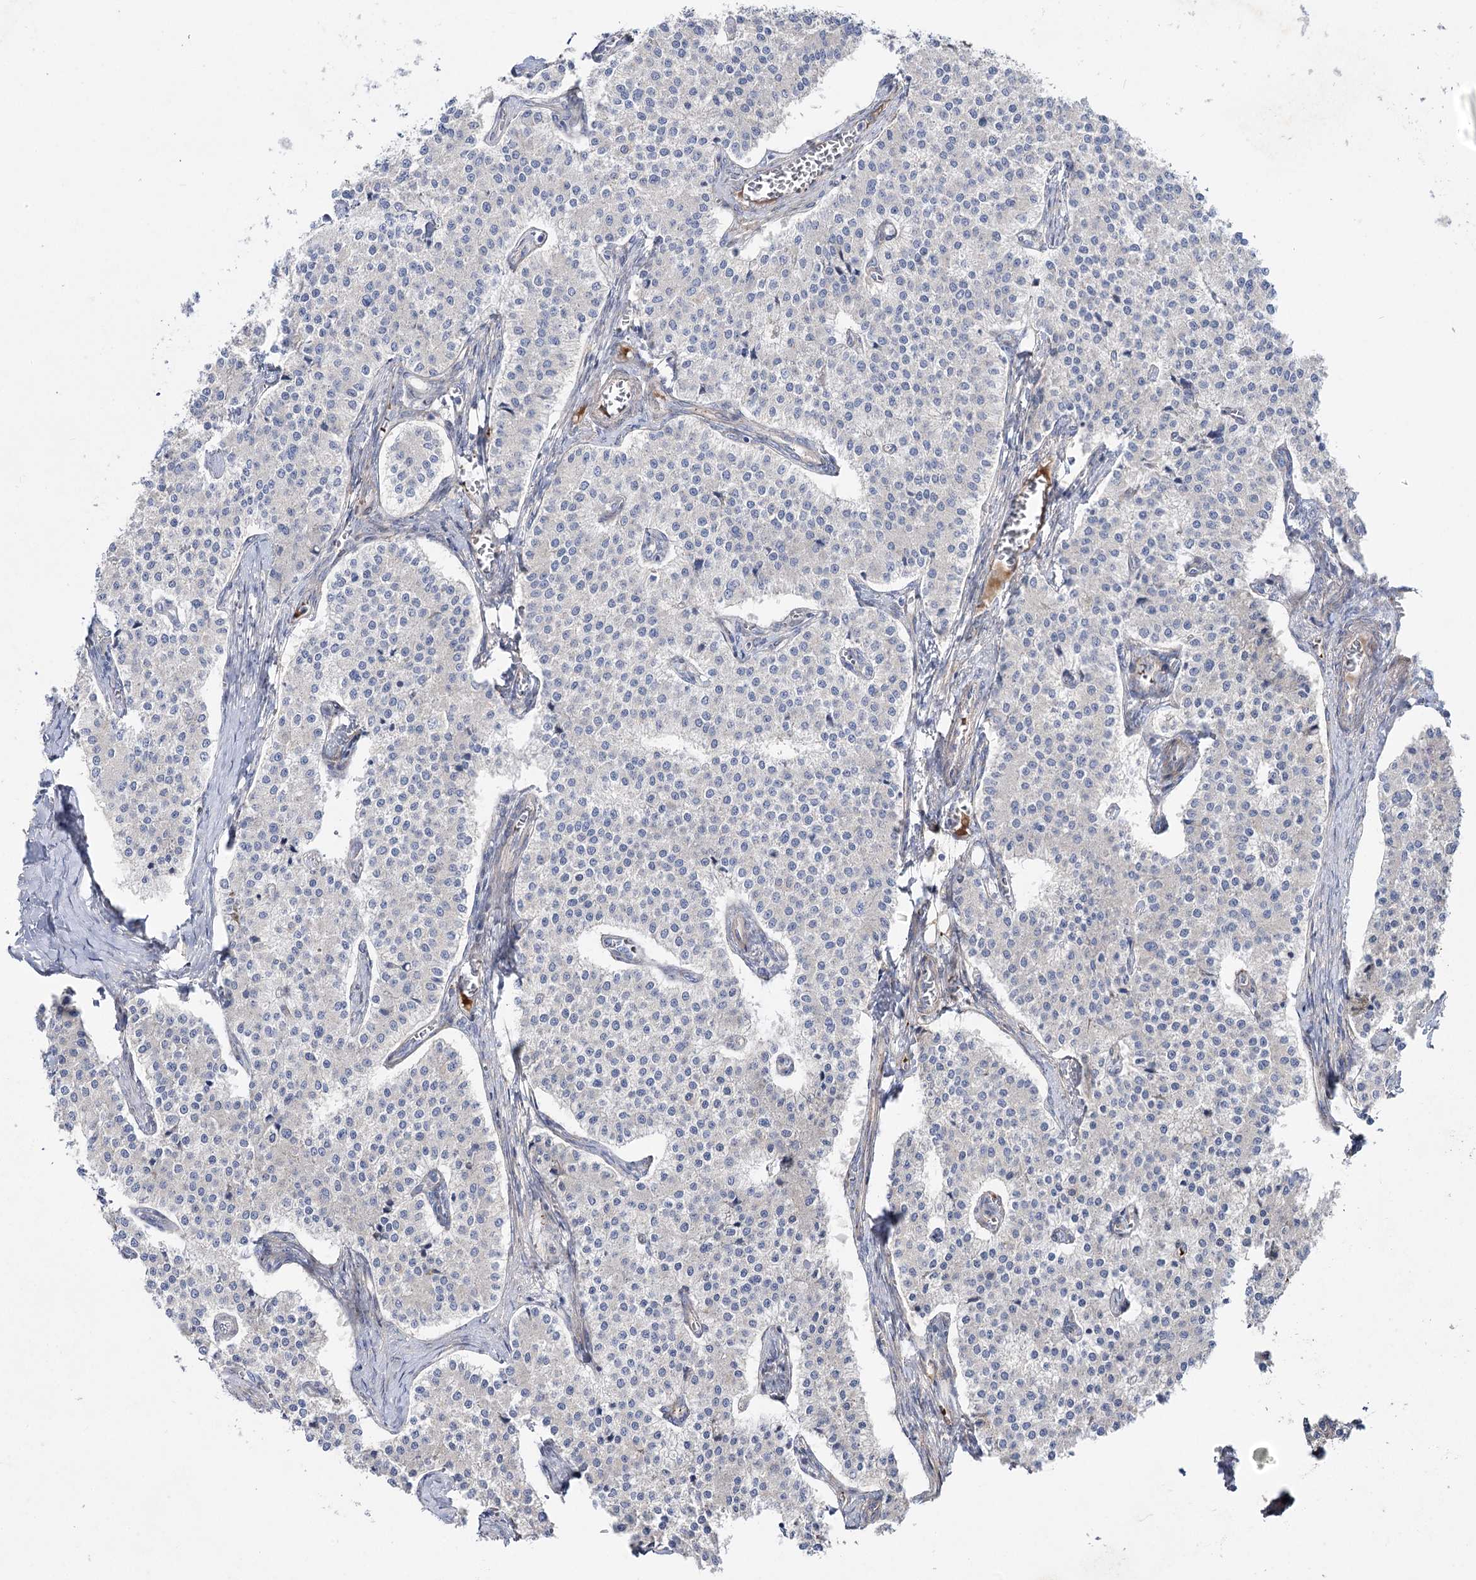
{"staining": {"intensity": "negative", "quantity": "none", "location": "none"}, "tissue": "carcinoid", "cell_type": "Tumor cells", "image_type": "cancer", "snomed": [{"axis": "morphology", "description": "Carcinoid, malignant, NOS"}, {"axis": "topography", "description": "Colon"}], "caption": "Immunohistochemical staining of carcinoid reveals no significant expression in tumor cells.", "gene": "SH3BP5L", "patient": {"sex": "female", "age": 52}}